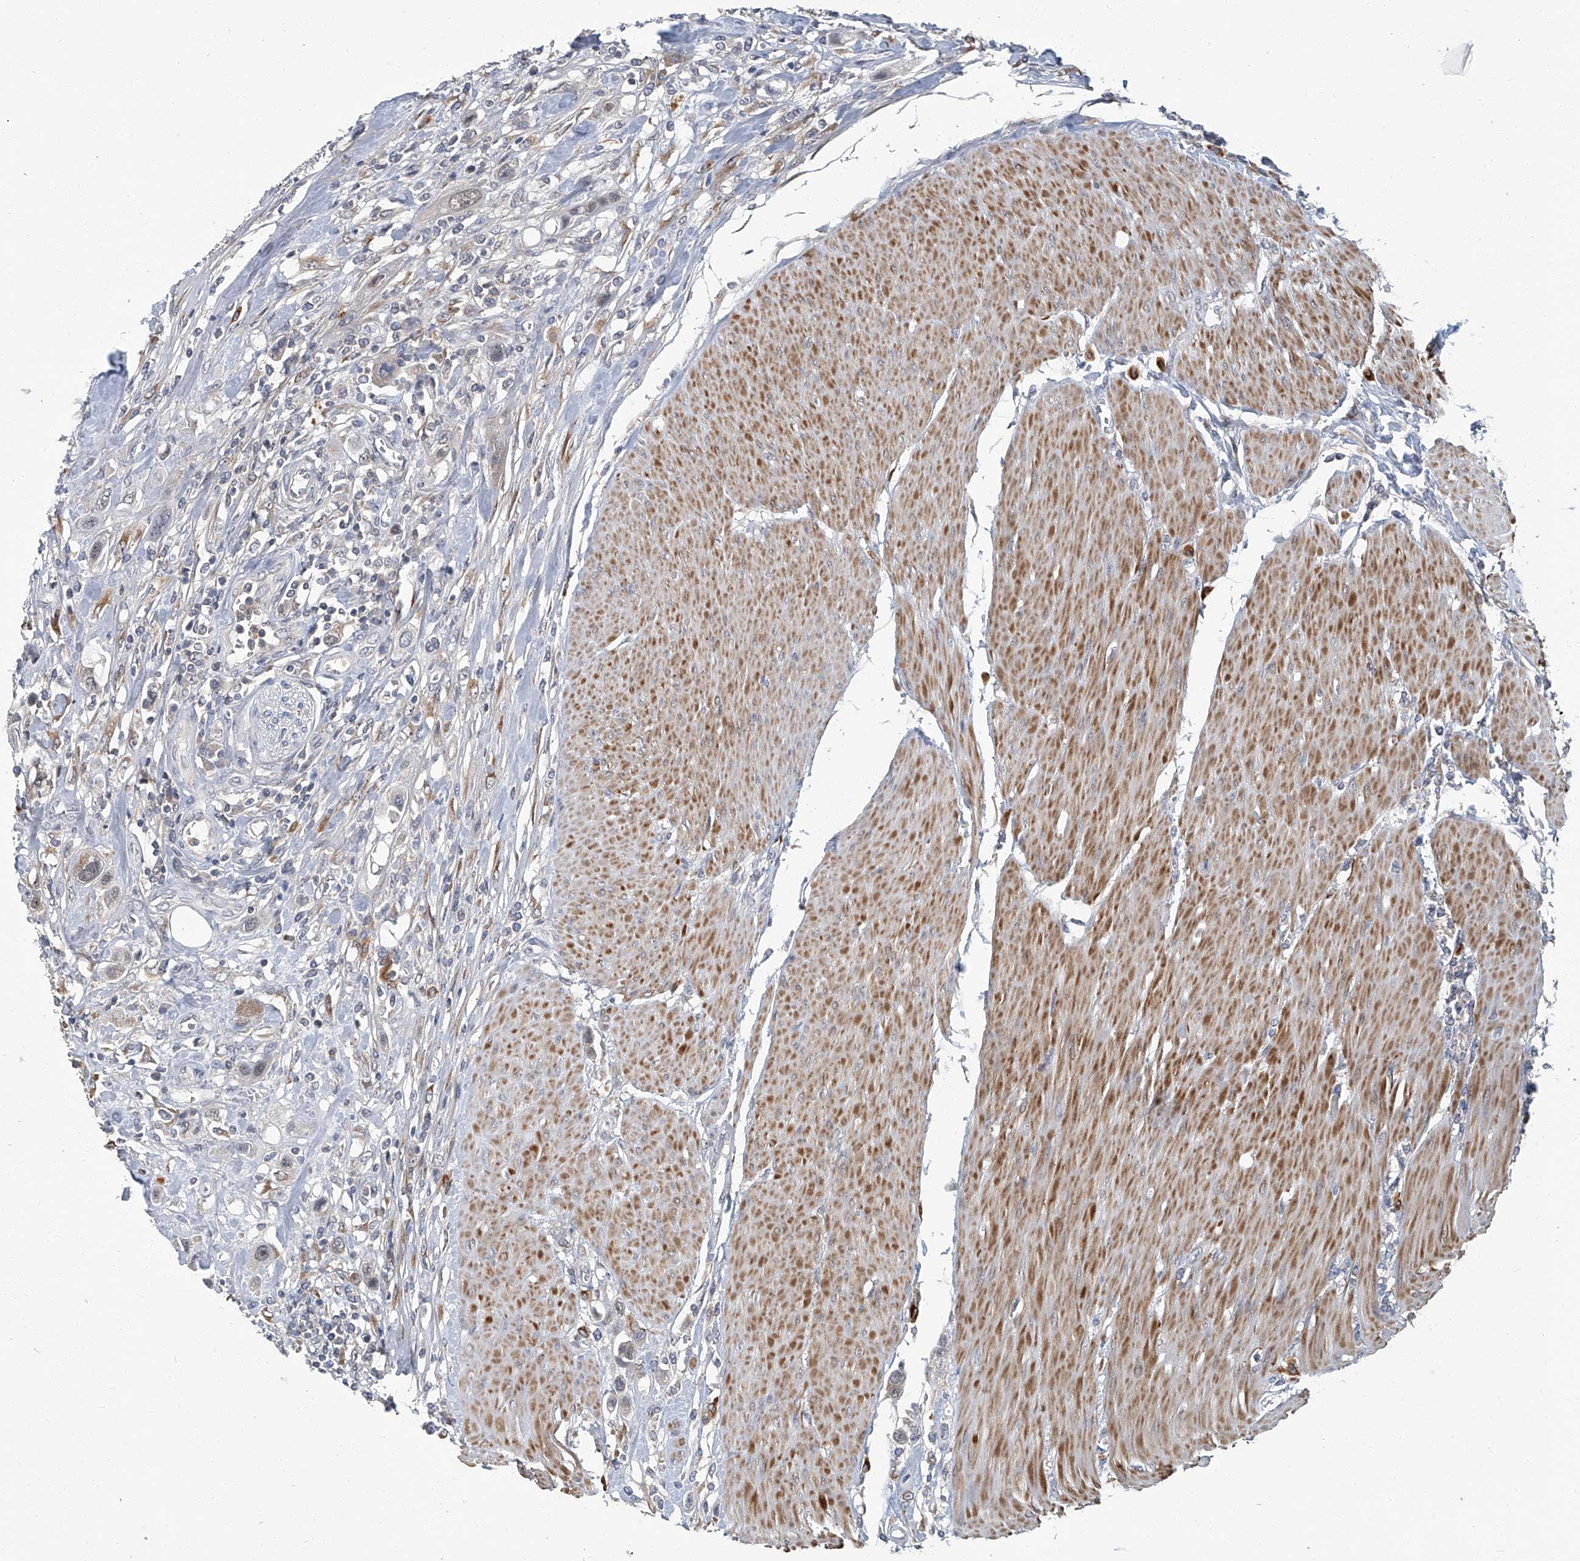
{"staining": {"intensity": "negative", "quantity": "none", "location": "none"}, "tissue": "urothelial cancer", "cell_type": "Tumor cells", "image_type": "cancer", "snomed": [{"axis": "morphology", "description": "Urothelial carcinoma, High grade"}, {"axis": "topography", "description": "Urinary bladder"}], "caption": "A high-resolution image shows immunohistochemistry staining of urothelial carcinoma (high-grade), which shows no significant expression in tumor cells.", "gene": "AKNAD1", "patient": {"sex": "male", "age": 50}}